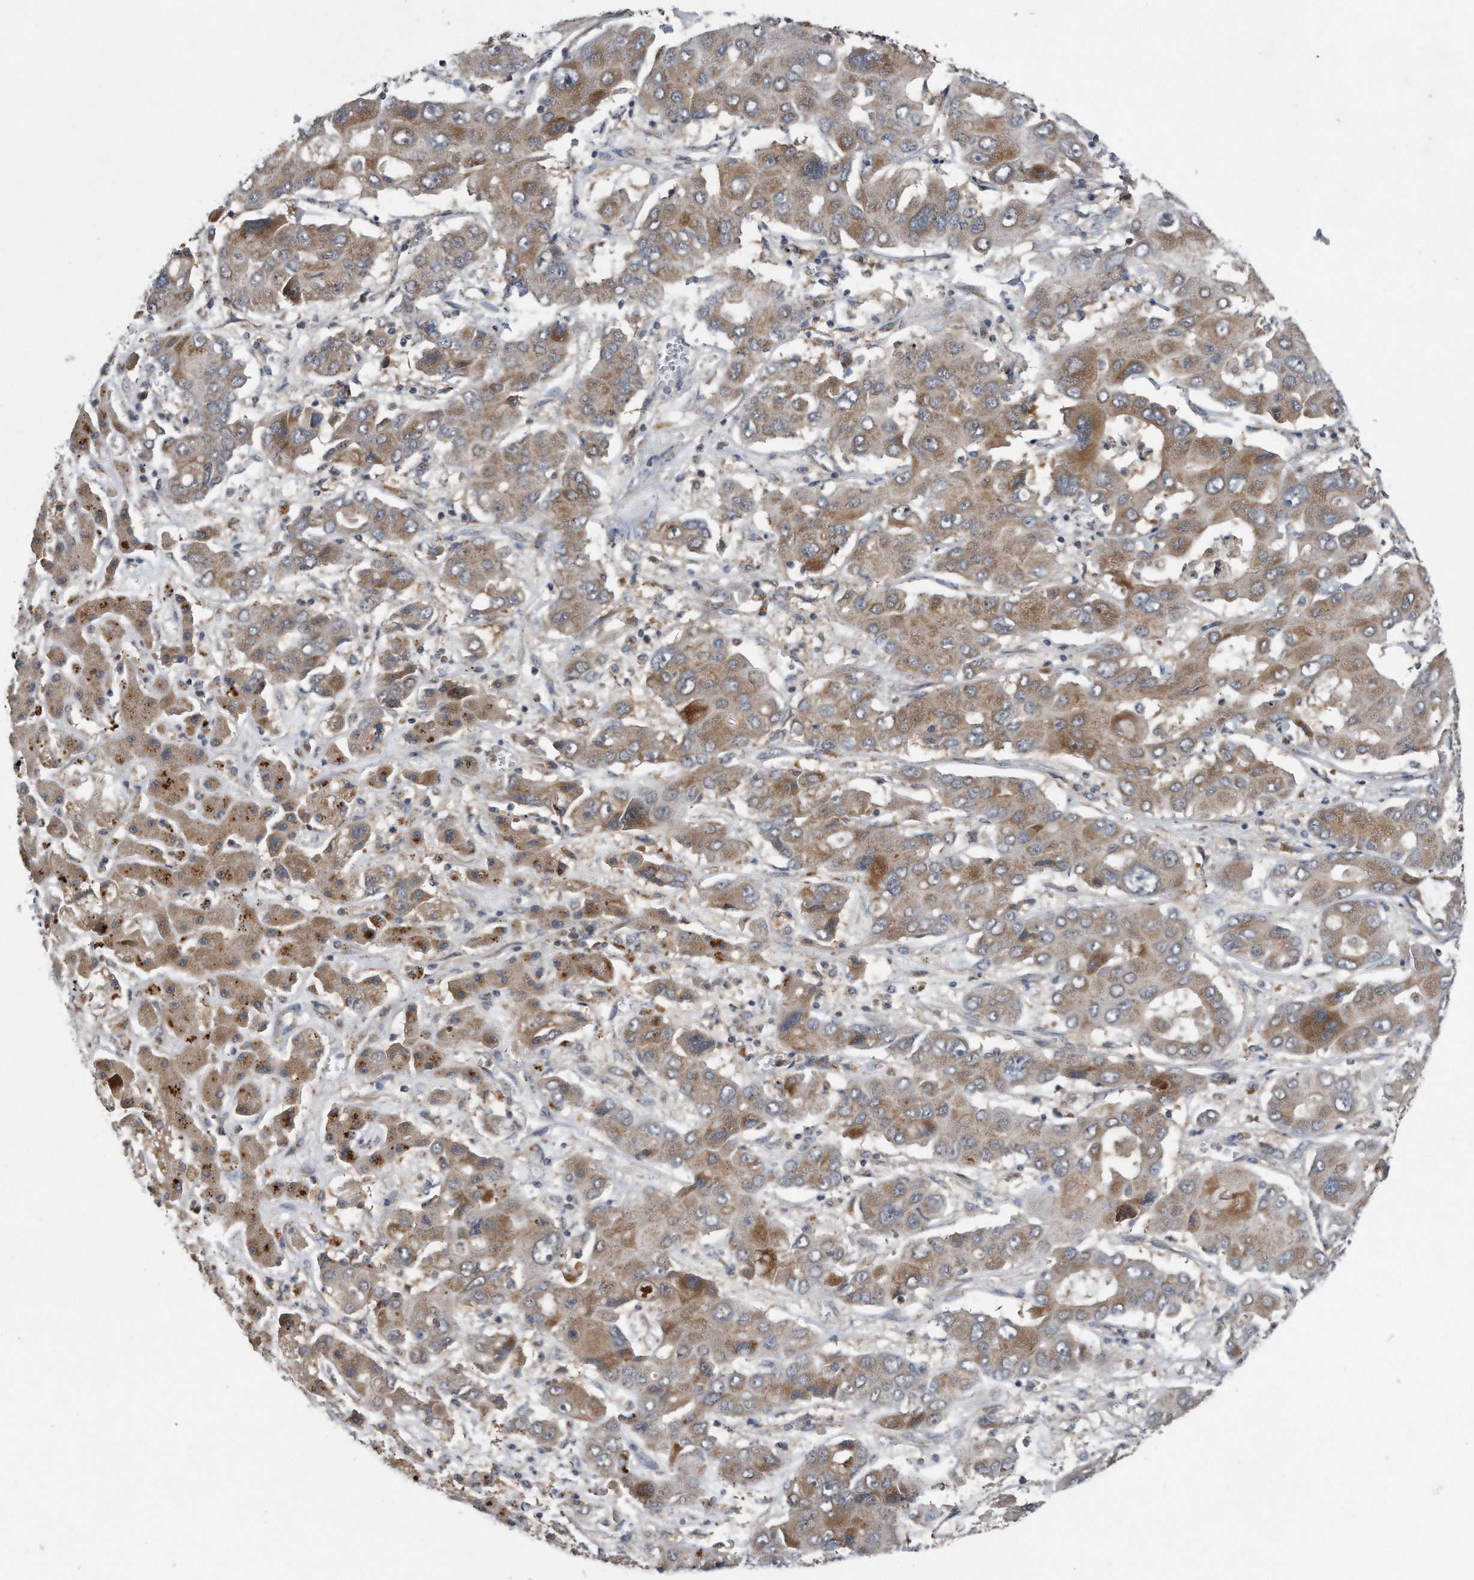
{"staining": {"intensity": "moderate", "quantity": ">75%", "location": "cytoplasmic/membranous"}, "tissue": "liver cancer", "cell_type": "Tumor cells", "image_type": "cancer", "snomed": [{"axis": "morphology", "description": "Cholangiocarcinoma"}, {"axis": "topography", "description": "Liver"}], "caption": "Immunohistochemical staining of human liver cancer (cholangiocarcinoma) shows medium levels of moderate cytoplasmic/membranous protein staining in about >75% of tumor cells.", "gene": "LYRM4", "patient": {"sex": "male", "age": 67}}